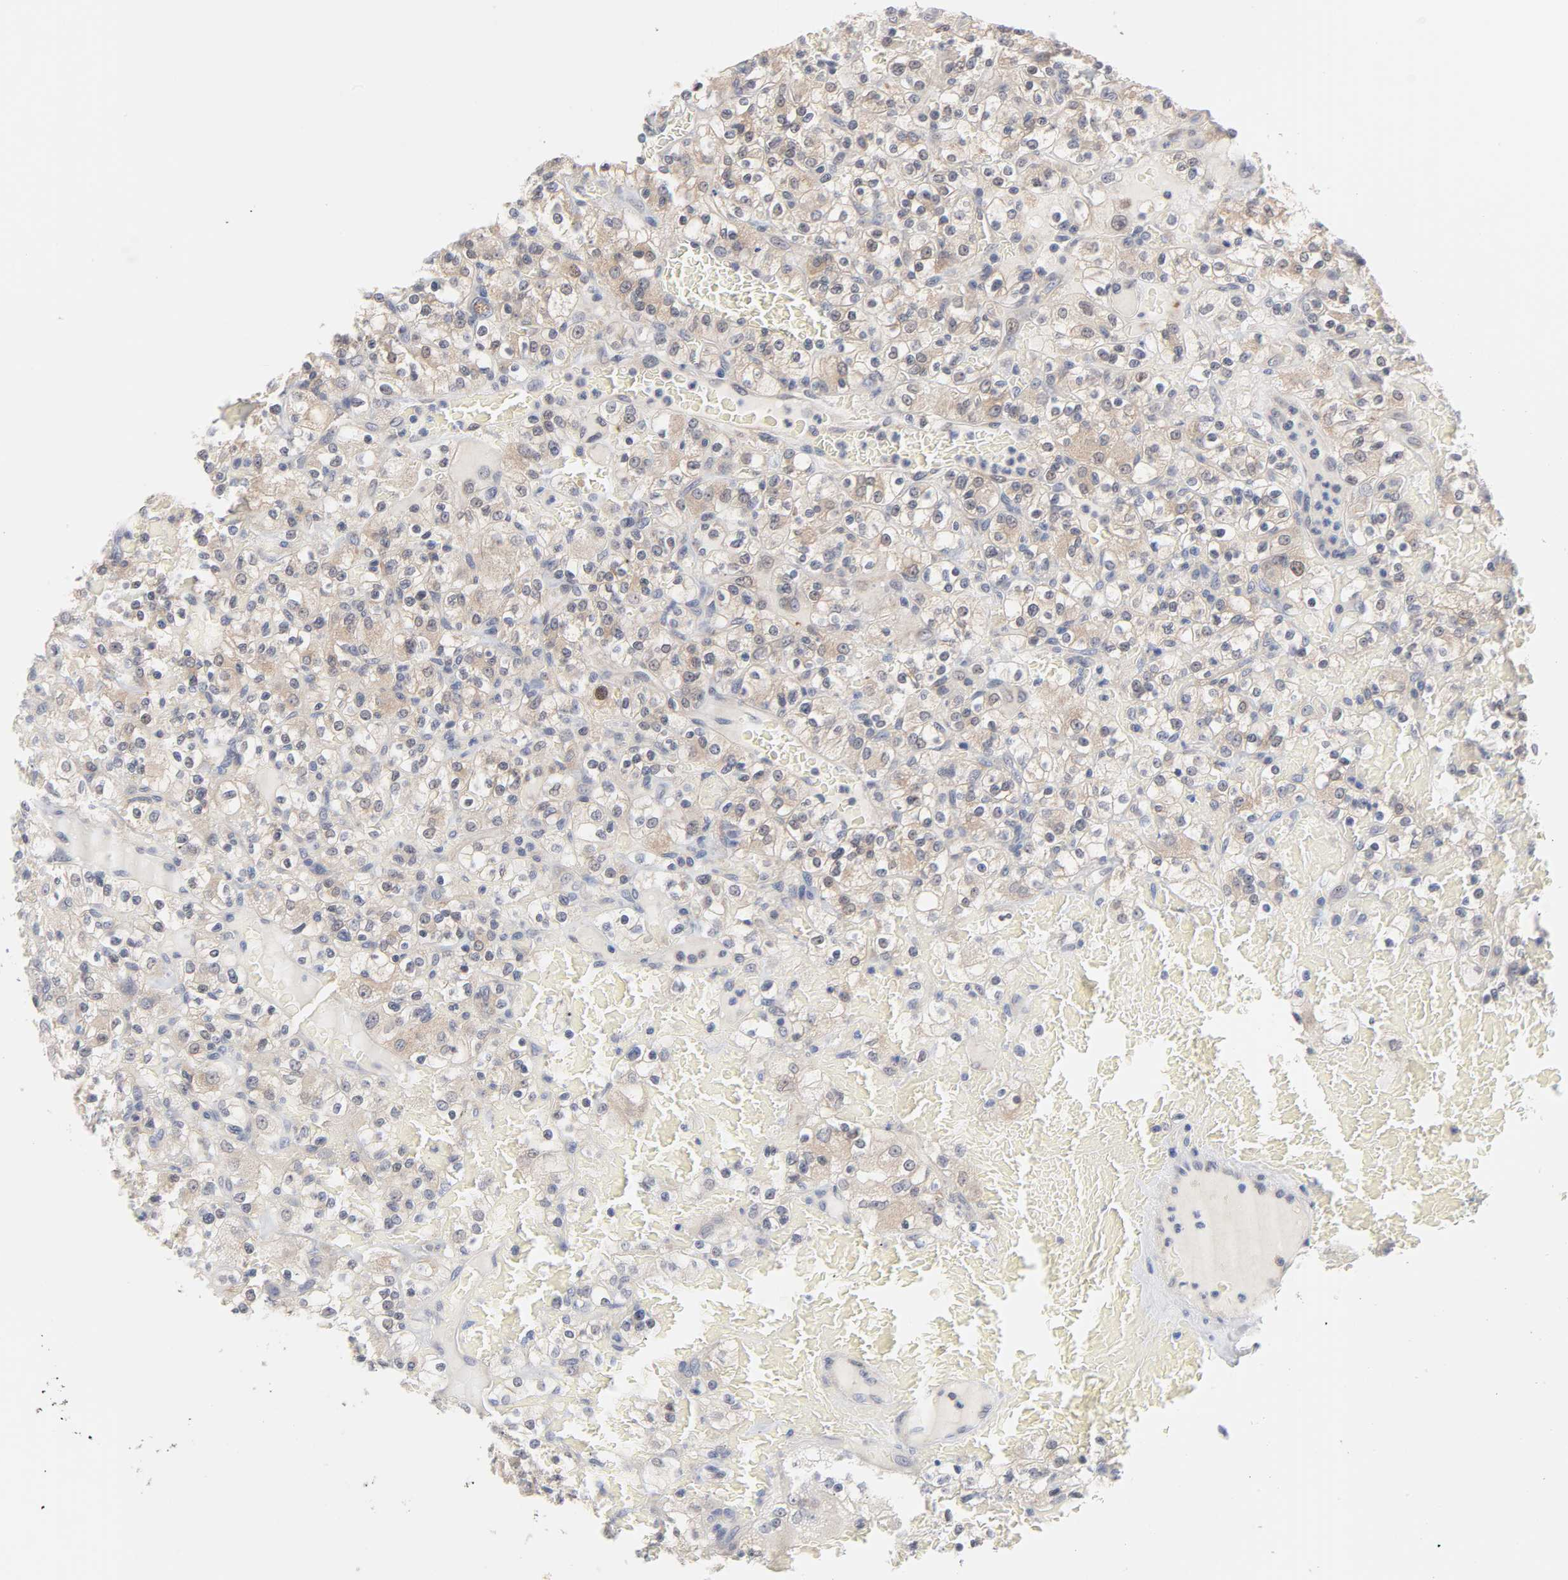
{"staining": {"intensity": "weak", "quantity": "<25%", "location": "cytoplasmic/membranous"}, "tissue": "renal cancer", "cell_type": "Tumor cells", "image_type": "cancer", "snomed": [{"axis": "morphology", "description": "Normal tissue, NOS"}, {"axis": "morphology", "description": "Adenocarcinoma, NOS"}, {"axis": "topography", "description": "Kidney"}], "caption": "A high-resolution photomicrograph shows immunohistochemistry (IHC) staining of renal cancer, which demonstrates no significant expression in tumor cells.", "gene": "UBL4A", "patient": {"sex": "female", "age": 72}}